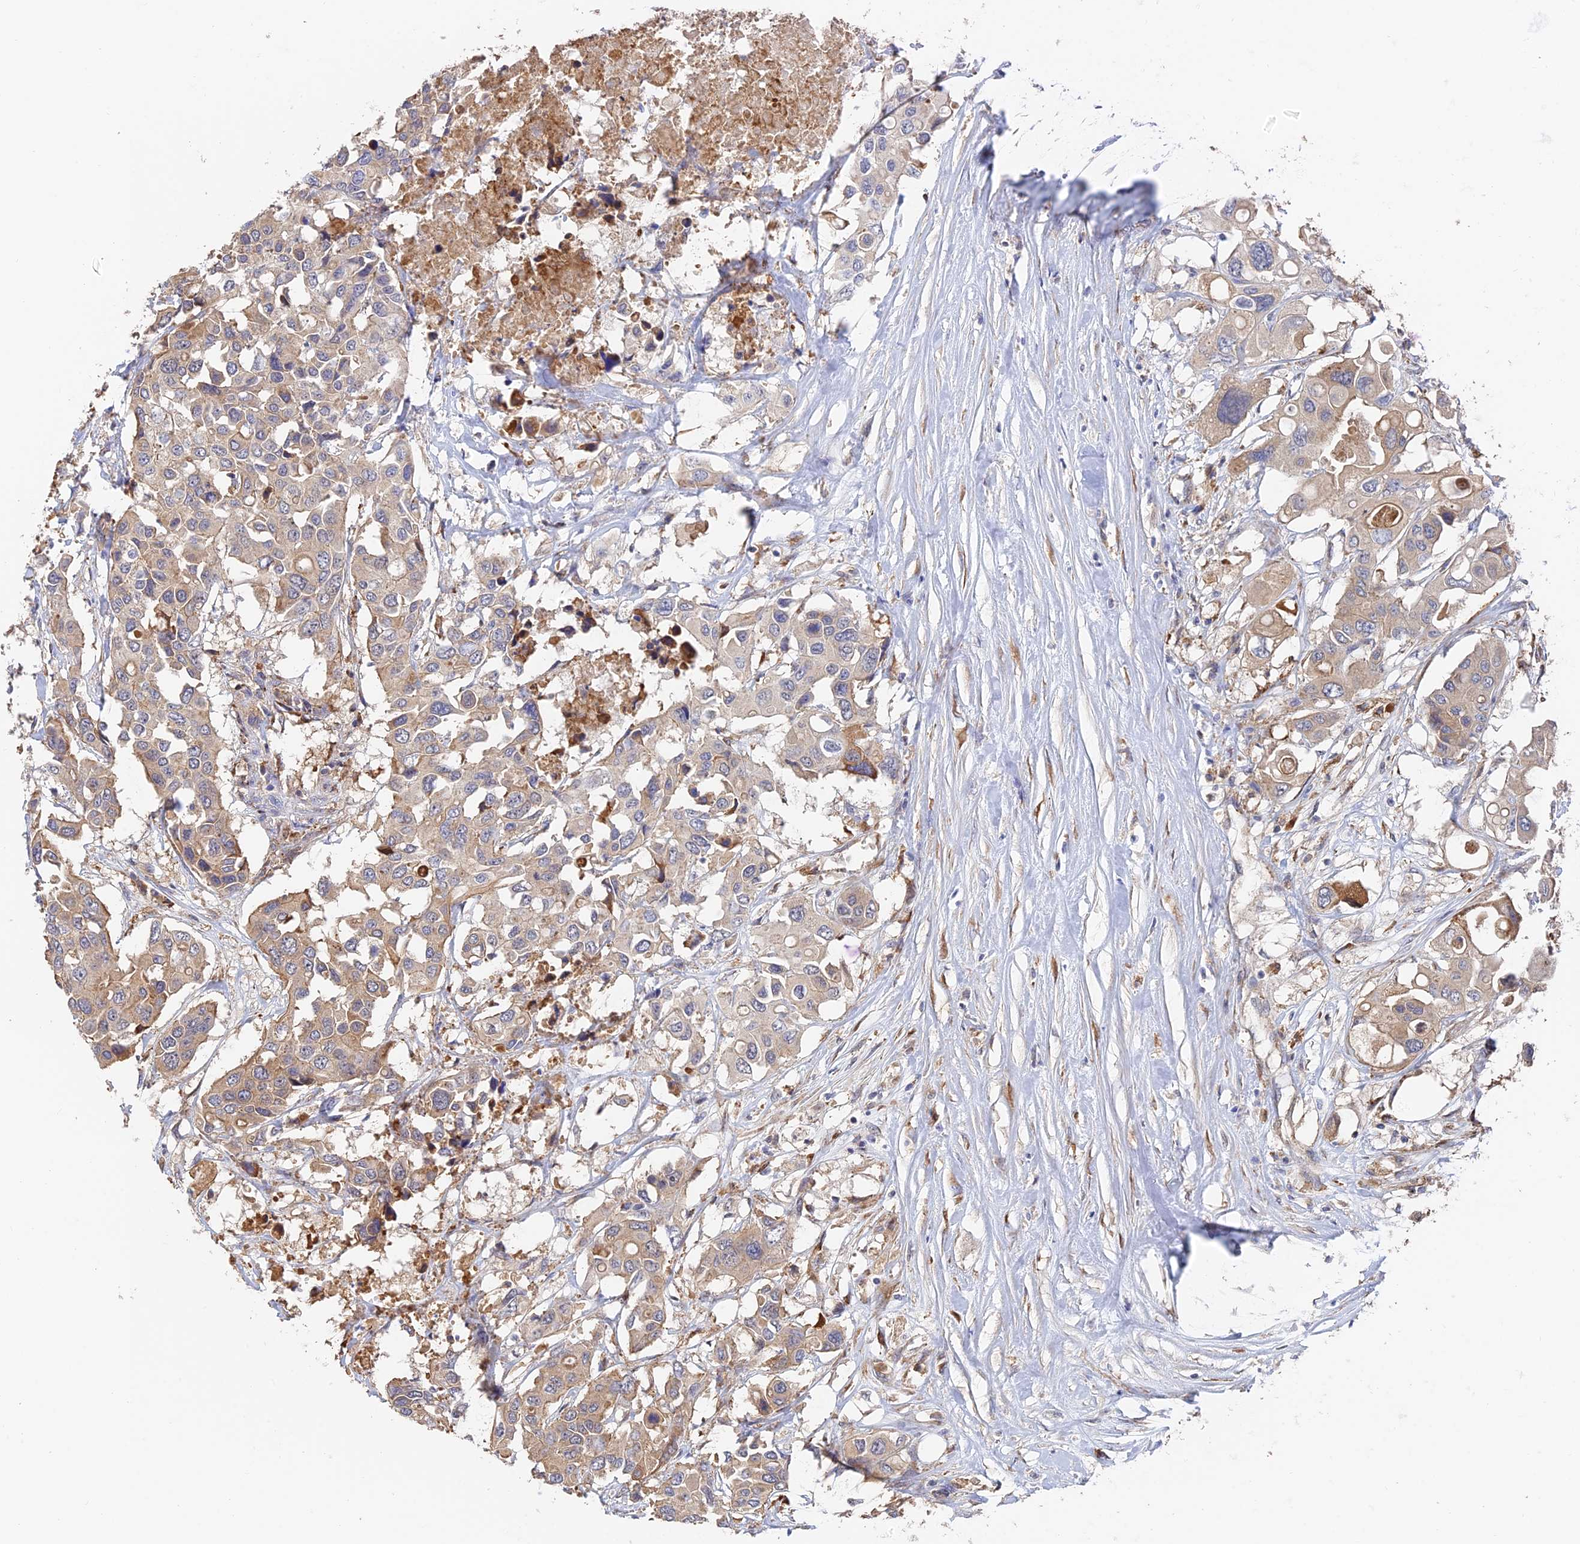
{"staining": {"intensity": "weak", "quantity": ">75%", "location": "cytoplasmic/membranous"}, "tissue": "colorectal cancer", "cell_type": "Tumor cells", "image_type": "cancer", "snomed": [{"axis": "morphology", "description": "Adenocarcinoma, NOS"}, {"axis": "topography", "description": "Colon"}], "caption": "Brown immunohistochemical staining in human colorectal cancer (adenocarcinoma) displays weak cytoplasmic/membranous expression in approximately >75% of tumor cells. The staining is performed using DAB brown chromogen to label protein expression. The nuclei are counter-stained blue using hematoxylin.", "gene": "WBP11", "patient": {"sex": "male", "age": 77}}